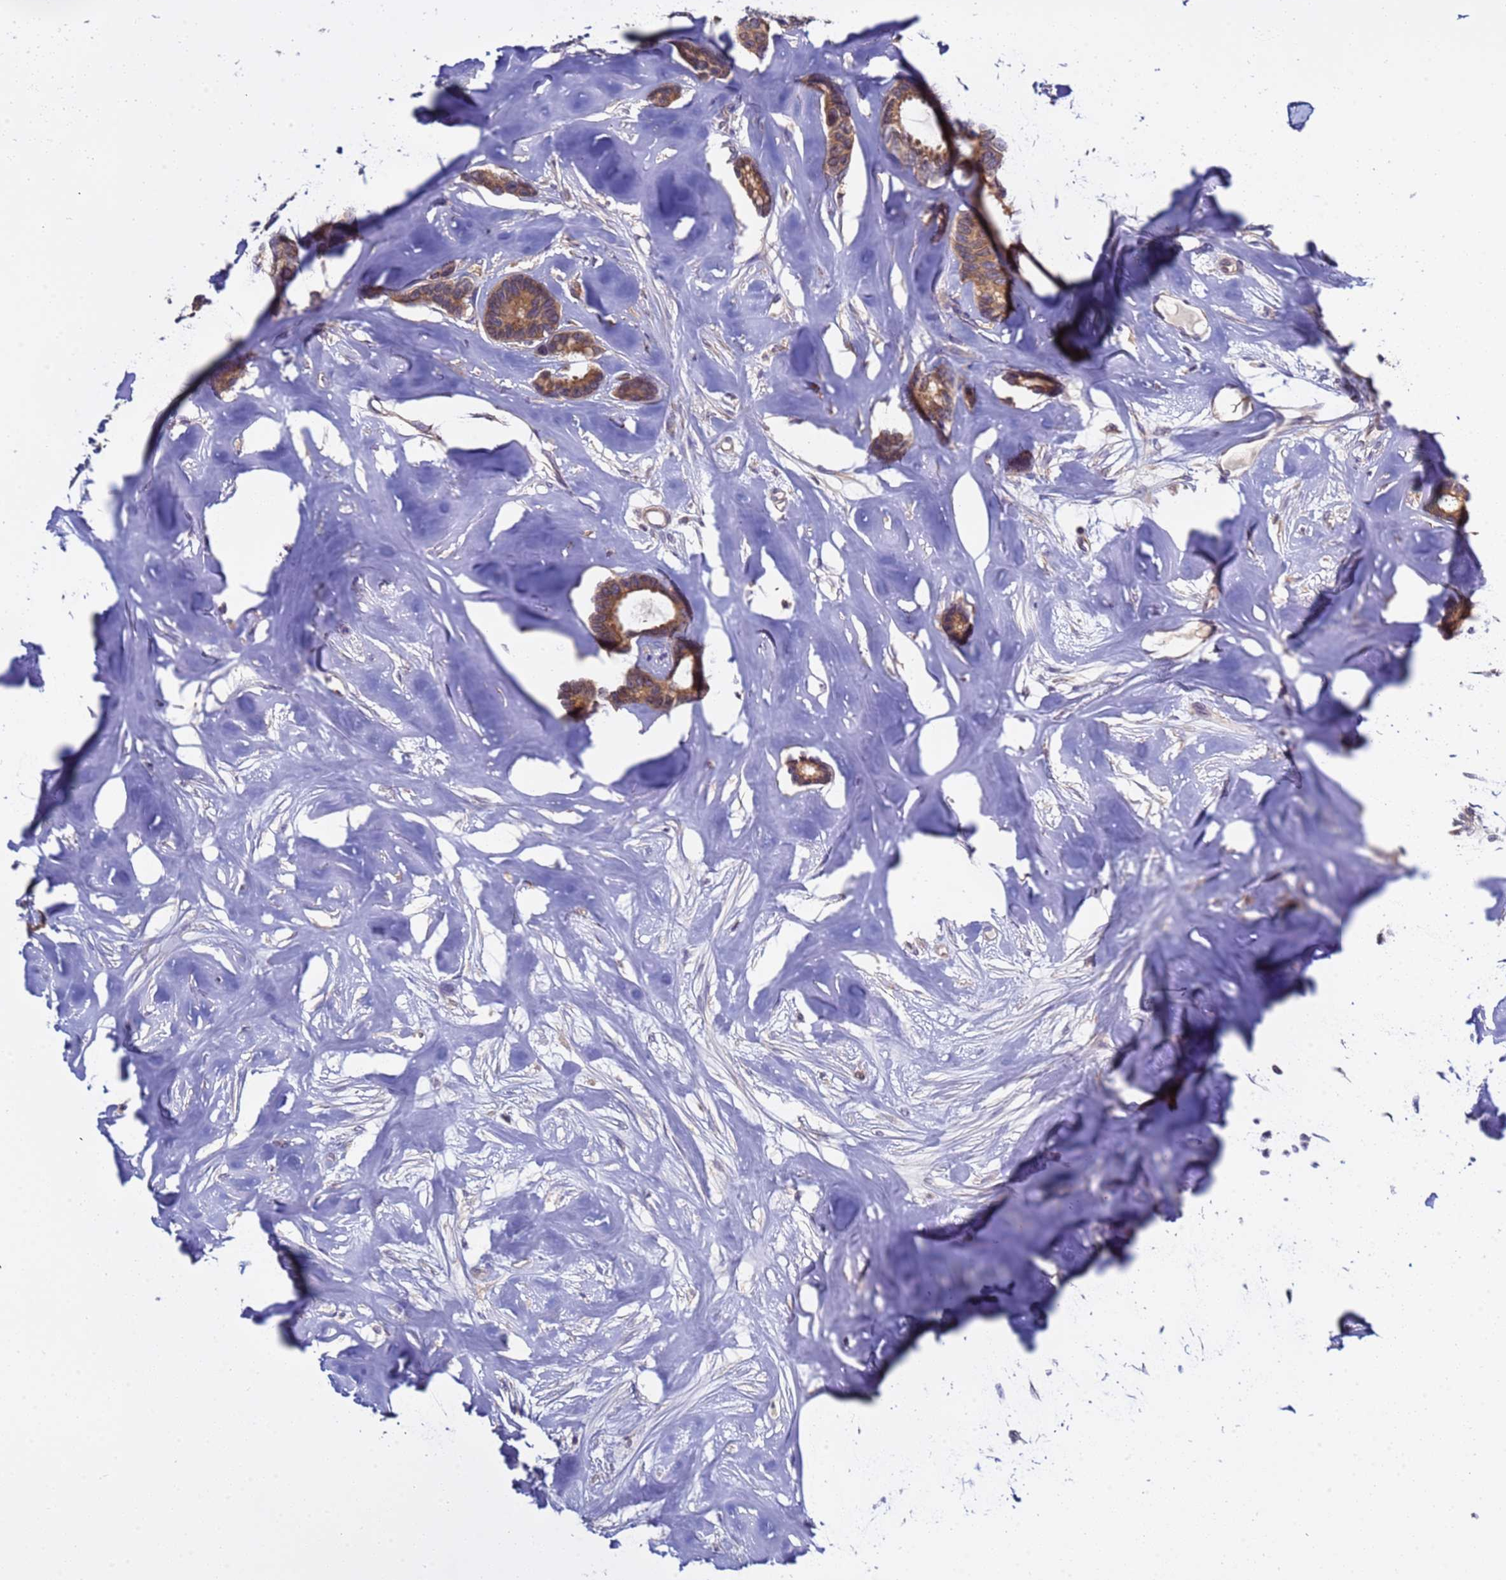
{"staining": {"intensity": "moderate", "quantity": ">75%", "location": "cytoplasmic/membranous"}, "tissue": "breast cancer", "cell_type": "Tumor cells", "image_type": "cancer", "snomed": [{"axis": "morphology", "description": "Duct carcinoma"}, {"axis": "topography", "description": "Breast"}], "caption": "Protein analysis of intraductal carcinoma (breast) tissue exhibits moderate cytoplasmic/membranous positivity in approximately >75% of tumor cells.", "gene": "ELMOD2", "patient": {"sex": "female", "age": 87}}